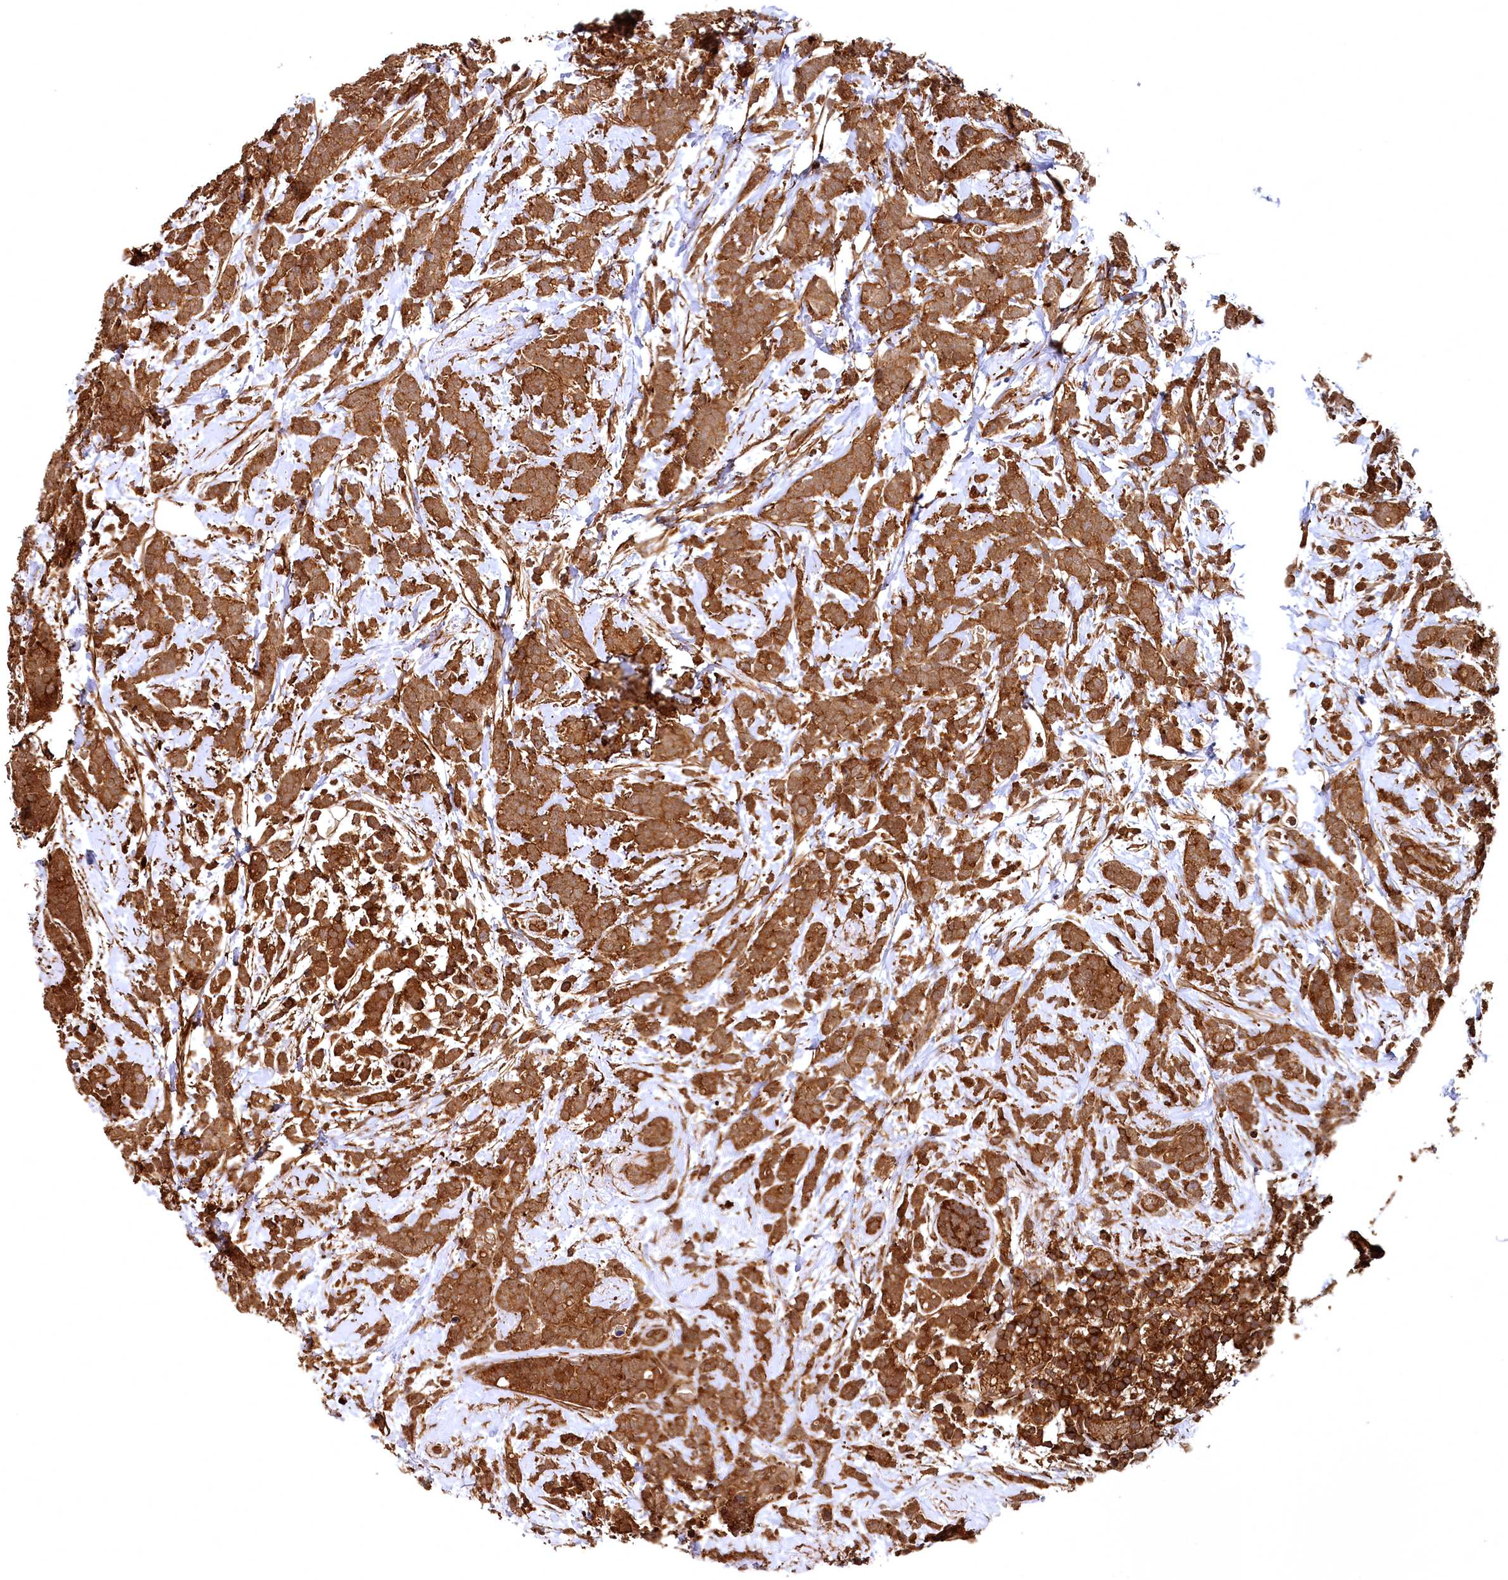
{"staining": {"intensity": "moderate", "quantity": ">75%", "location": "cytoplasmic/membranous"}, "tissue": "breast cancer", "cell_type": "Tumor cells", "image_type": "cancer", "snomed": [{"axis": "morphology", "description": "Lobular carcinoma"}, {"axis": "topography", "description": "Breast"}], "caption": "Brown immunohistochemical staining in human breast lobular carcinoma demonstrates moderate cytoplasmic/membranous expression in about >75% of tumor cells. (brown staining indicates protein expression, while blue staining denotes nuclei).", "gene": "STUB1", "patient": {"sex": "female", "age": 58}}